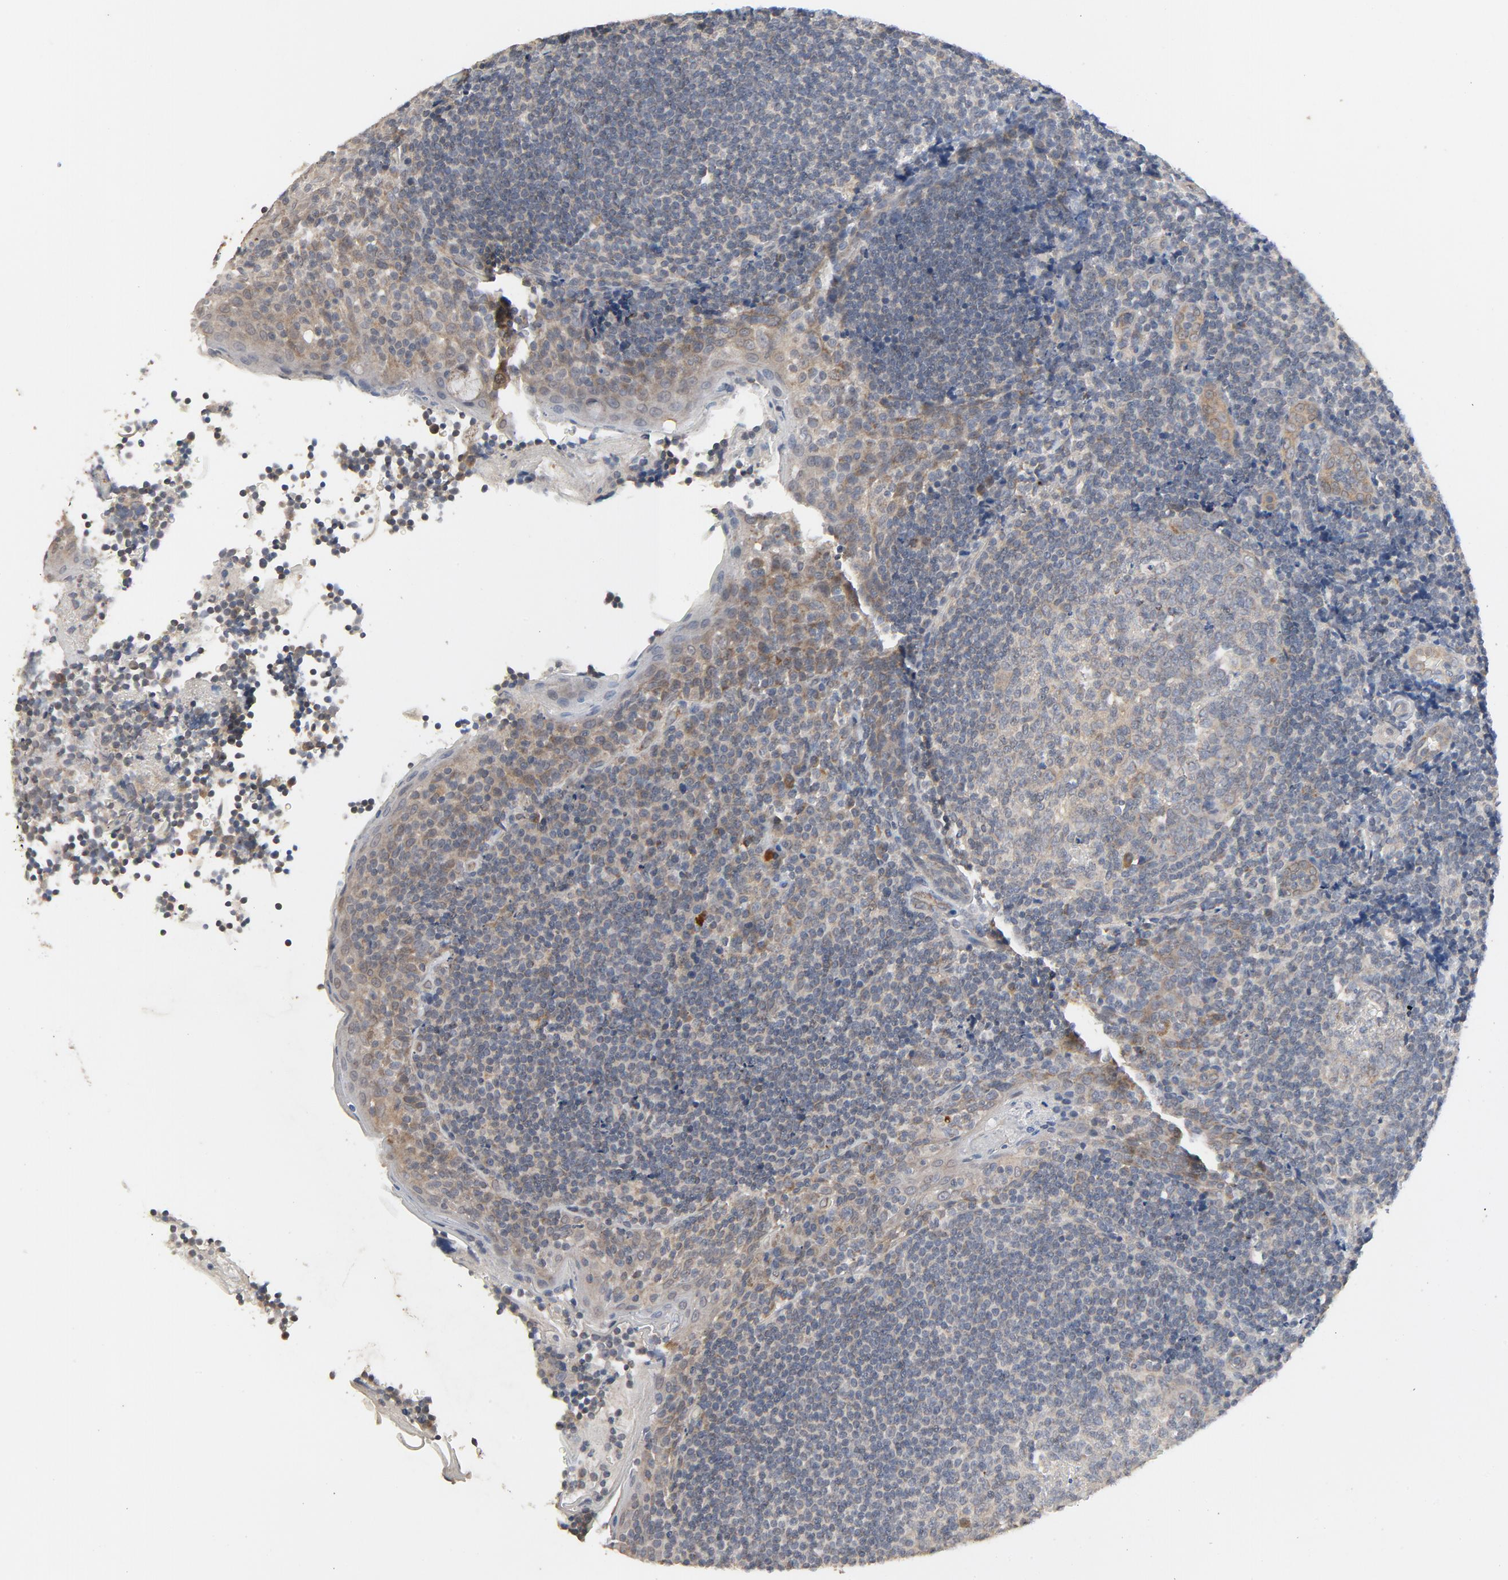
{"staining": {"intensity": "weak", "quantity": ">75%", "location": "cytoplasmic/membranous"}, "tissue": "tonsil", "cell_type": "Germinal center cells", "image_type": "normal", "snomed": [{"axis": "morphology", "description": "Normal tissue, NOS"}, {"axis": "topography", "description": "Tonsil"}], "caption": "Germinal center cells show weak cytoplasmic/membranous staining in about >75% of cells in normal tonsil.", "gene": "C14orf119", "patient": {"sex": "male", "age": 31}}